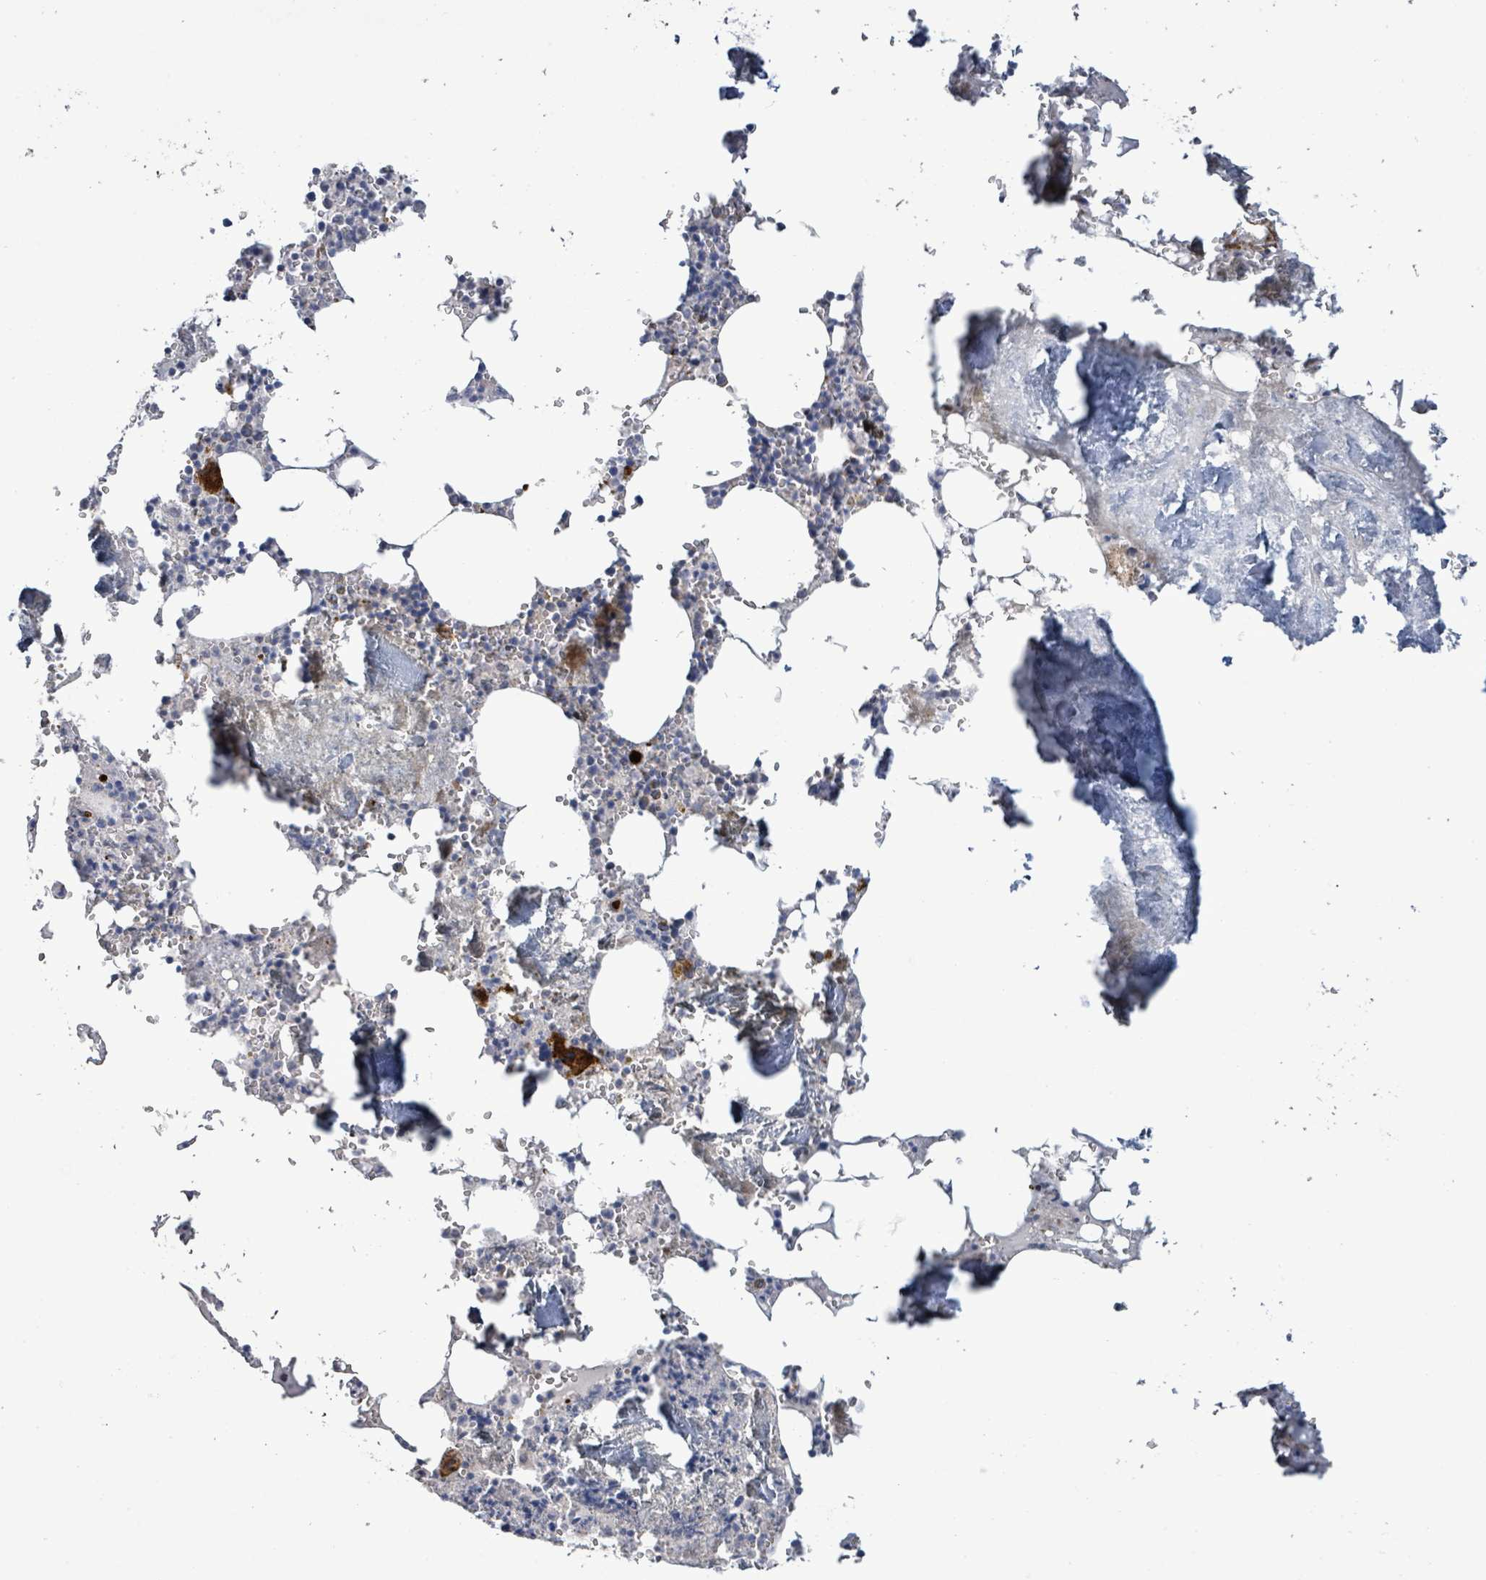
{"staining": {"intensity": "strong", "quantity": "<25%", "location": "cytoplasmic/membranous"}, "tissue": "bone marrow", "cell_type": "Hematopoietic cells", "image_type": "normal", "snomed": [{"axis": "morphology", "description": "Normal tissue, NOS"}, {"axis": "topography", "description": "Bone marrow"}], "caption": "Approximately <25% of hematopoietic cells in benign human bone marrow demonstrate strong cytoplasmic/membranous protein positivity as visualized by brown immunohistochemical staining.", "gene": "LILRA4", "patient": {"sex": "male", "age": 54}}